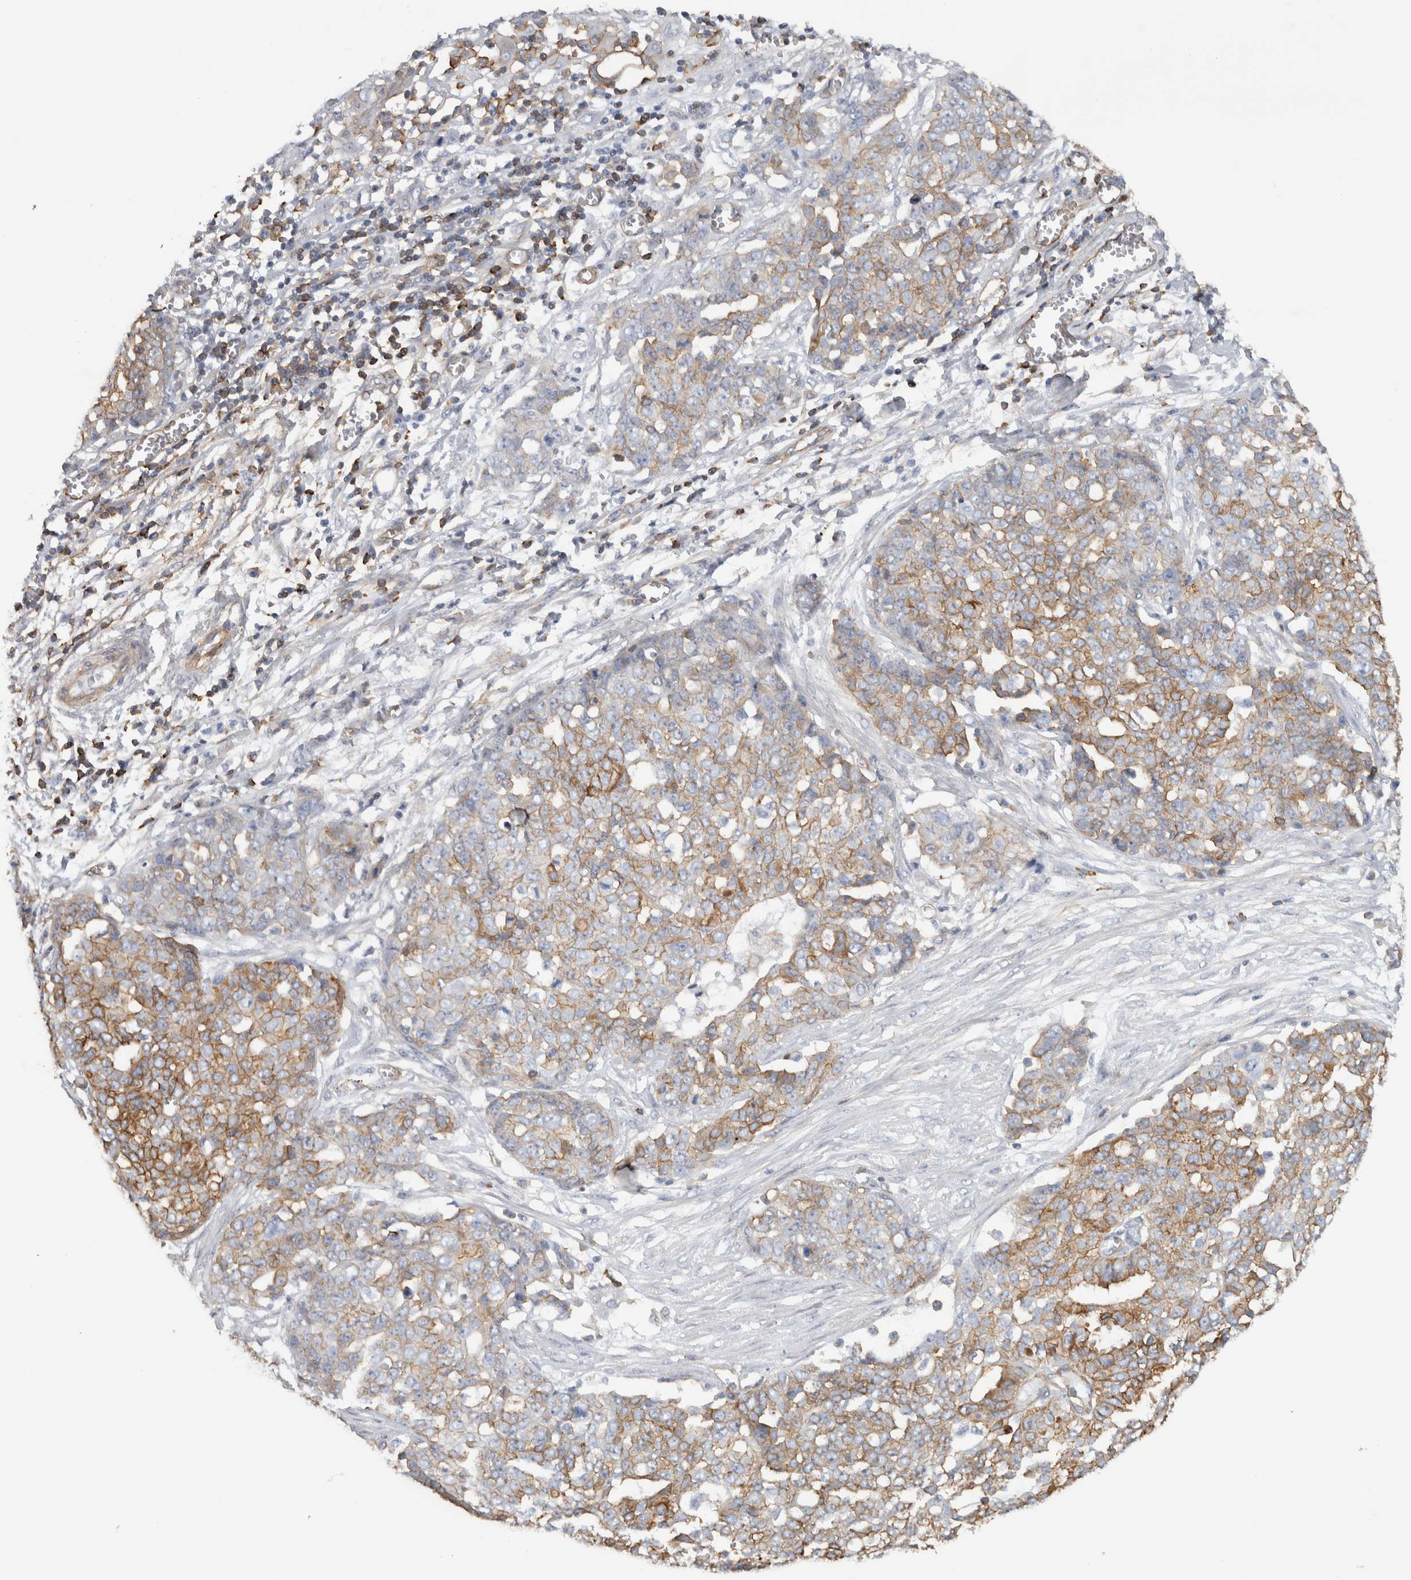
{"staining": {"intensity": "moderate", "quantity": ">75%", "location": "cytoplasmic/membranous"}, "tissue": "ovarian cancer", "cell_type": "Tumor cells", "image_type": "cancer", "snomed": [{"axis": "morphology", "description": "Cystadenocarcinoma, serous, NOS"}, {"axis": "topography", "description": "Soft tissue"}, {"axis": "topography", "description": "Ovary"}], "caption": "The image demonstrates immunohistochemical staining of ovarian cancer. There is moderate cytoplasmic/membranous expression is present in about >75% of tumor cells.", "gene": "AHNAK", "patient": {"sex": "female", "age": 57}}